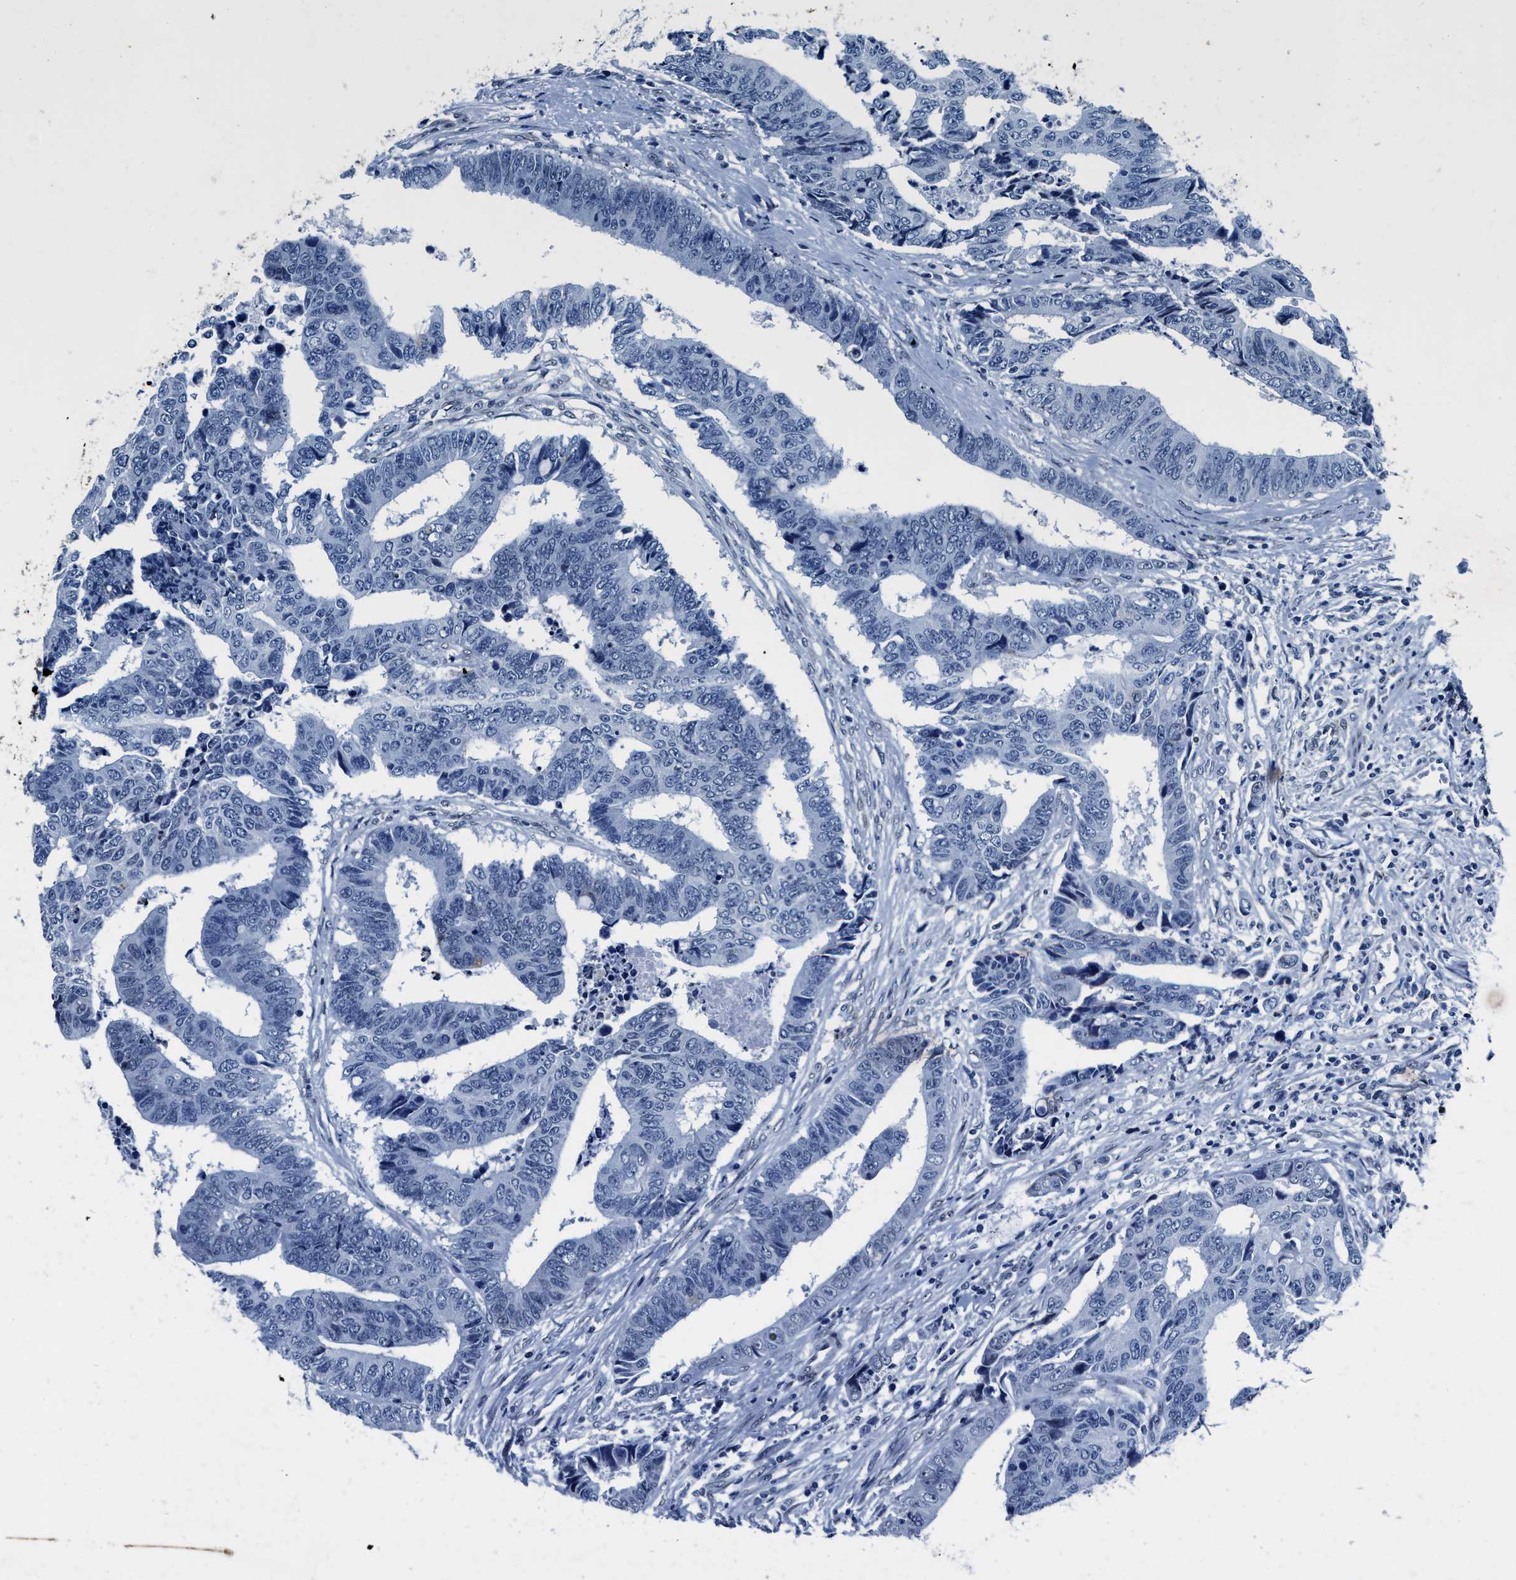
{"staining": {"intensity": "negative", "quantity": "none", "location": "none"}, "tissue": "colorectal cancer", "cell_type": "Tumor cells", "image_type": "cancer", "snomed": [{"axis": "morphology", "description": "Adenocarcinoma, NOS"}, {"axis": "topography", "description": "Rectum"}], "caption": "DAB immunohistochemical staining of human colorectal cancer (adenocarcinoma) demonstrates no significant staining in tumor cells.", "gene": "UBN2", "patient": {"sex": "male", "age": 84}}